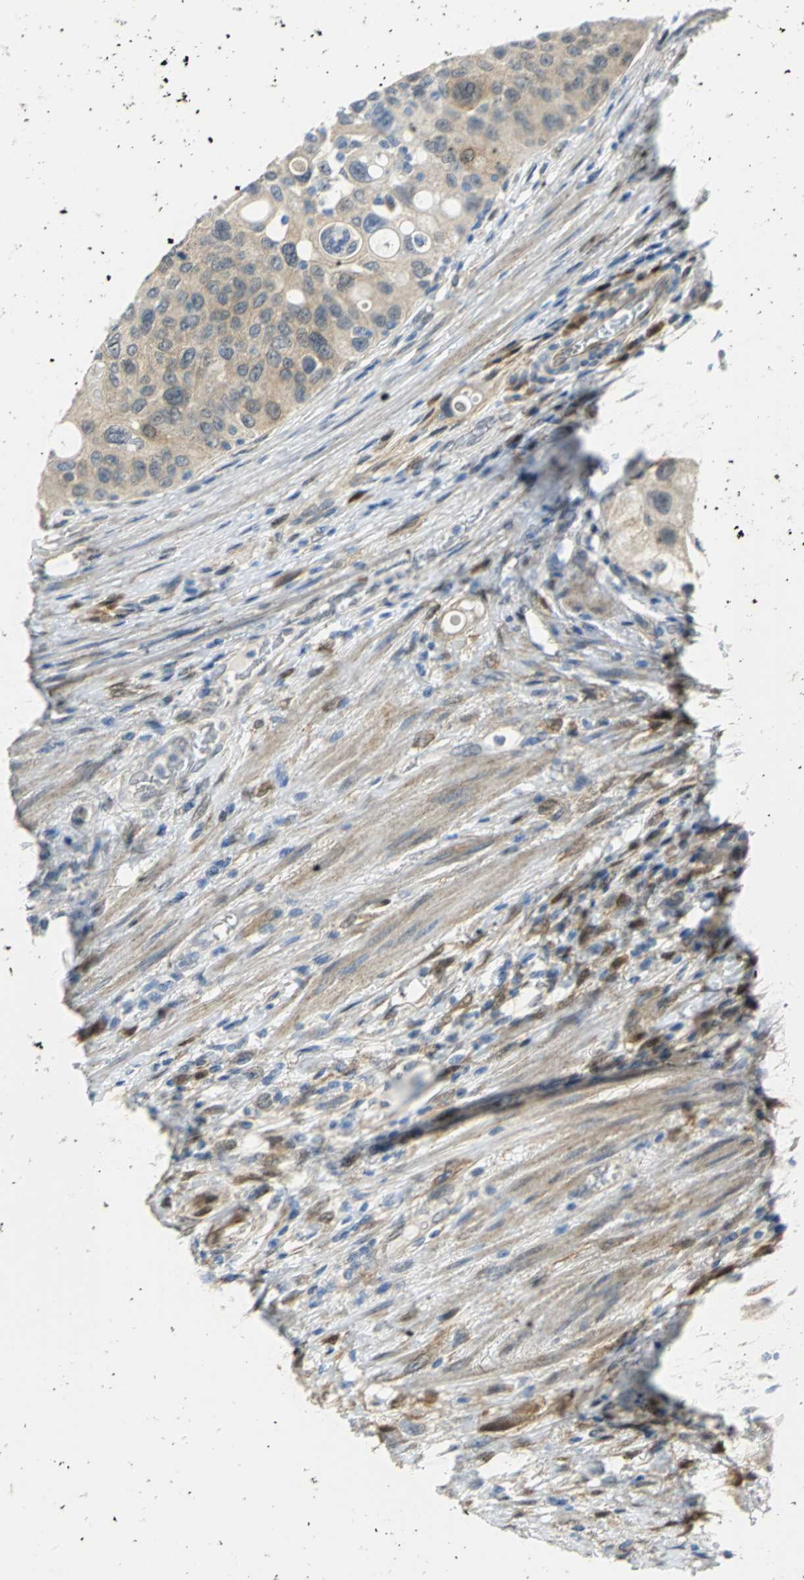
{"staining": {"intensity": "weak", "quantity": "25%-75%", "location": "cytoplasmic/membranous"}, "tissue": "urothelial cancer", "cell_type": "Tumor cells", "image_type": "cancer", "snomed": [{"axis": "morphology", "description": "Urothelial carcinoma, High grade"}, {"axis": "topography", "description": "Urinary bladder"}], "caption": "Approximately 25%-75% of tumor cells in urothelial cancer display weak cytoplasmic/membranous protein staining as visualized by brown immunohistochemical staining.", "gene": "PGM3", "patient": {"sex": "female", "age": 56}}